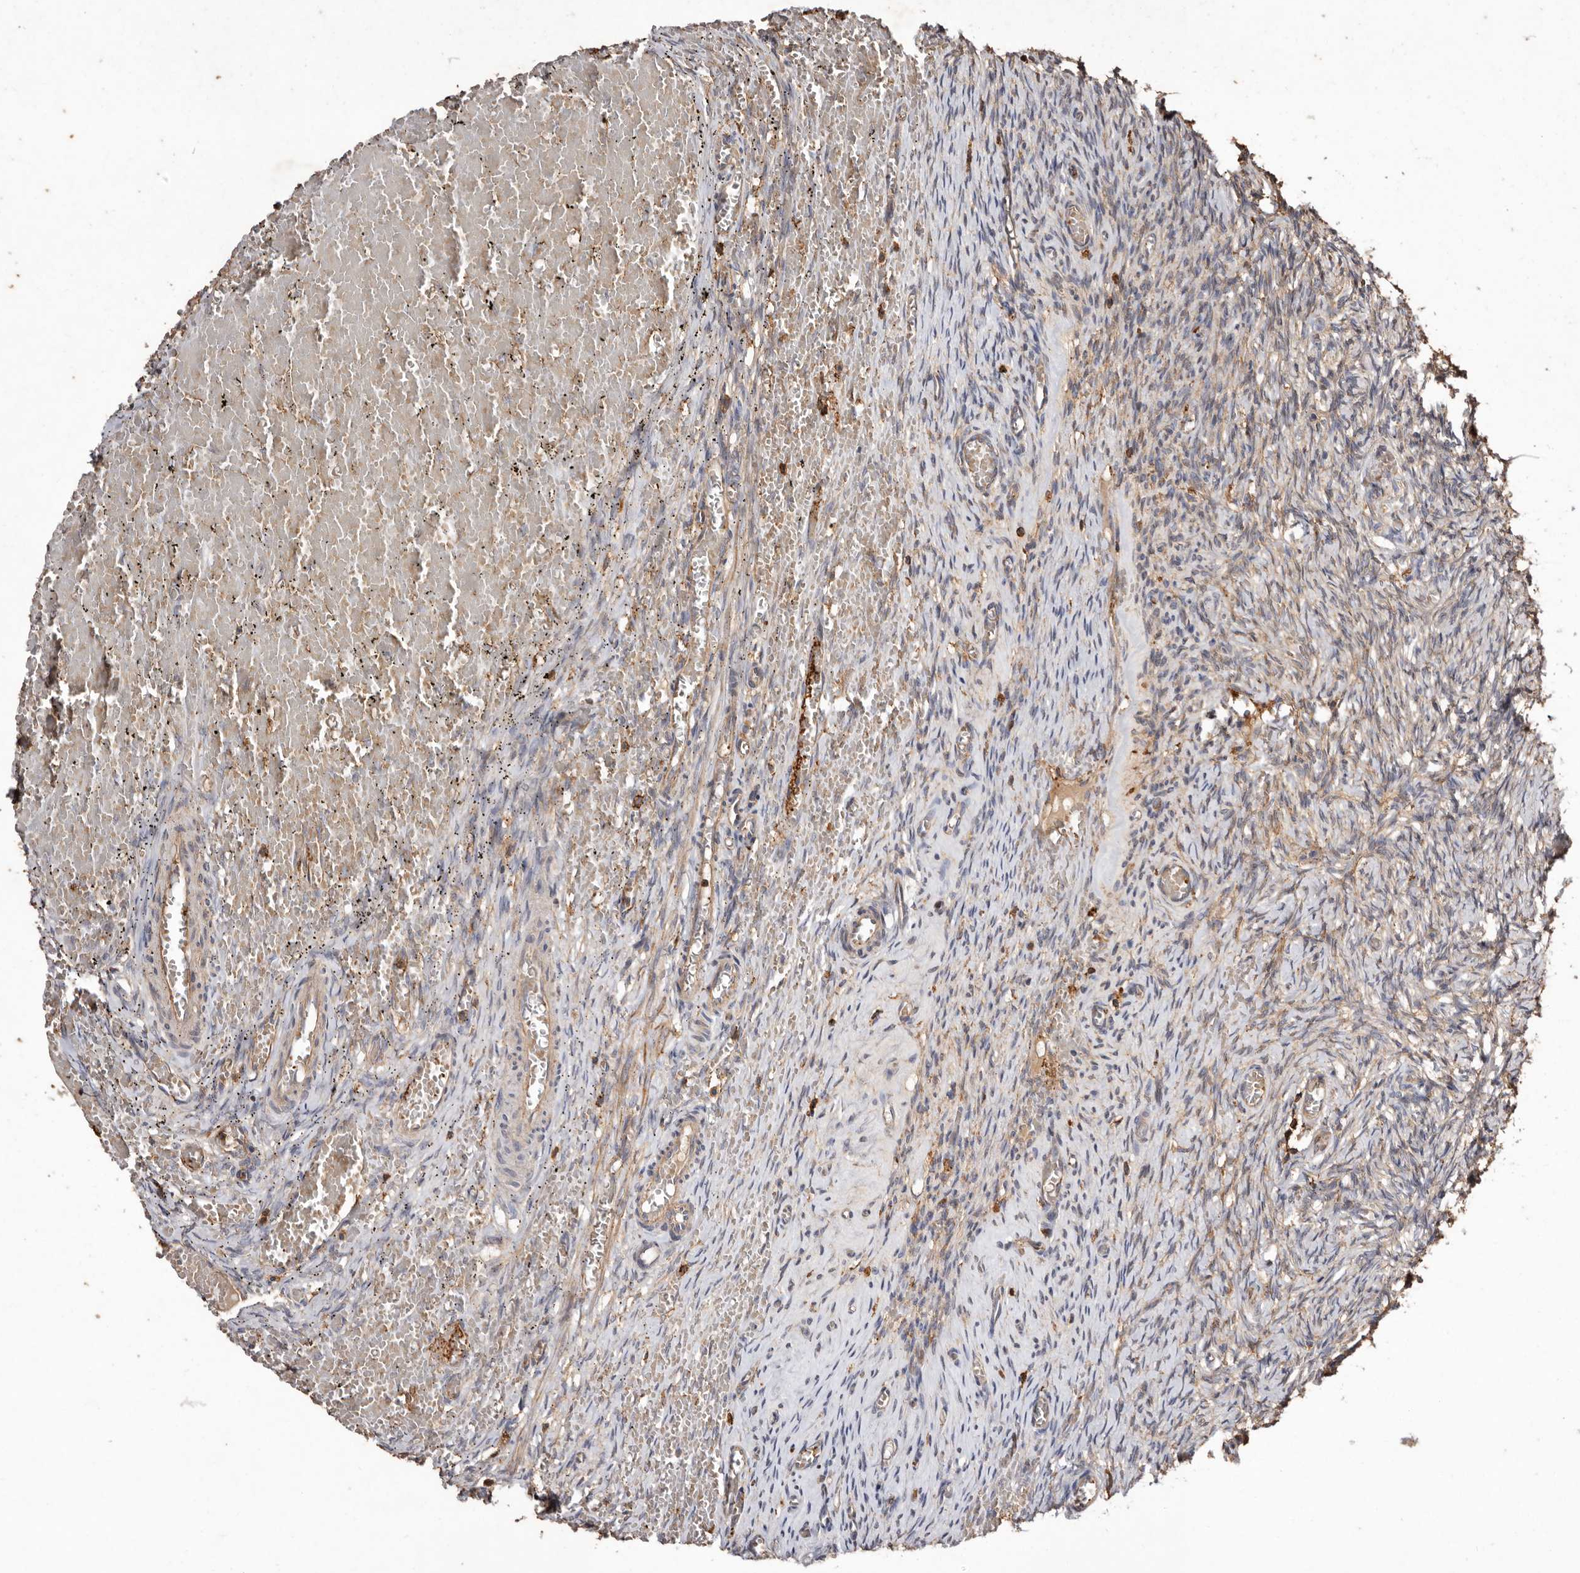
{"staining": {"intensity": "moderate", "quantity": ">75%", "location": "cytoplasmic/membranous"}, "tissue": "ovary", "cell_type": "Follicle cells", "image_type": "normal", "snomed": [{"axis": "morphology", "description": "Adenocarcinoma, NOS"}, {"axis": "topography", "description": "Endometrium"}], "caption": "Protein expression analysis of benign ovary shows moderate cytoplasmic/membranous positivity in about >75% of follicle cells.", "gene": "COQ8B", "patient": {"sex": "female", "age": 32}}